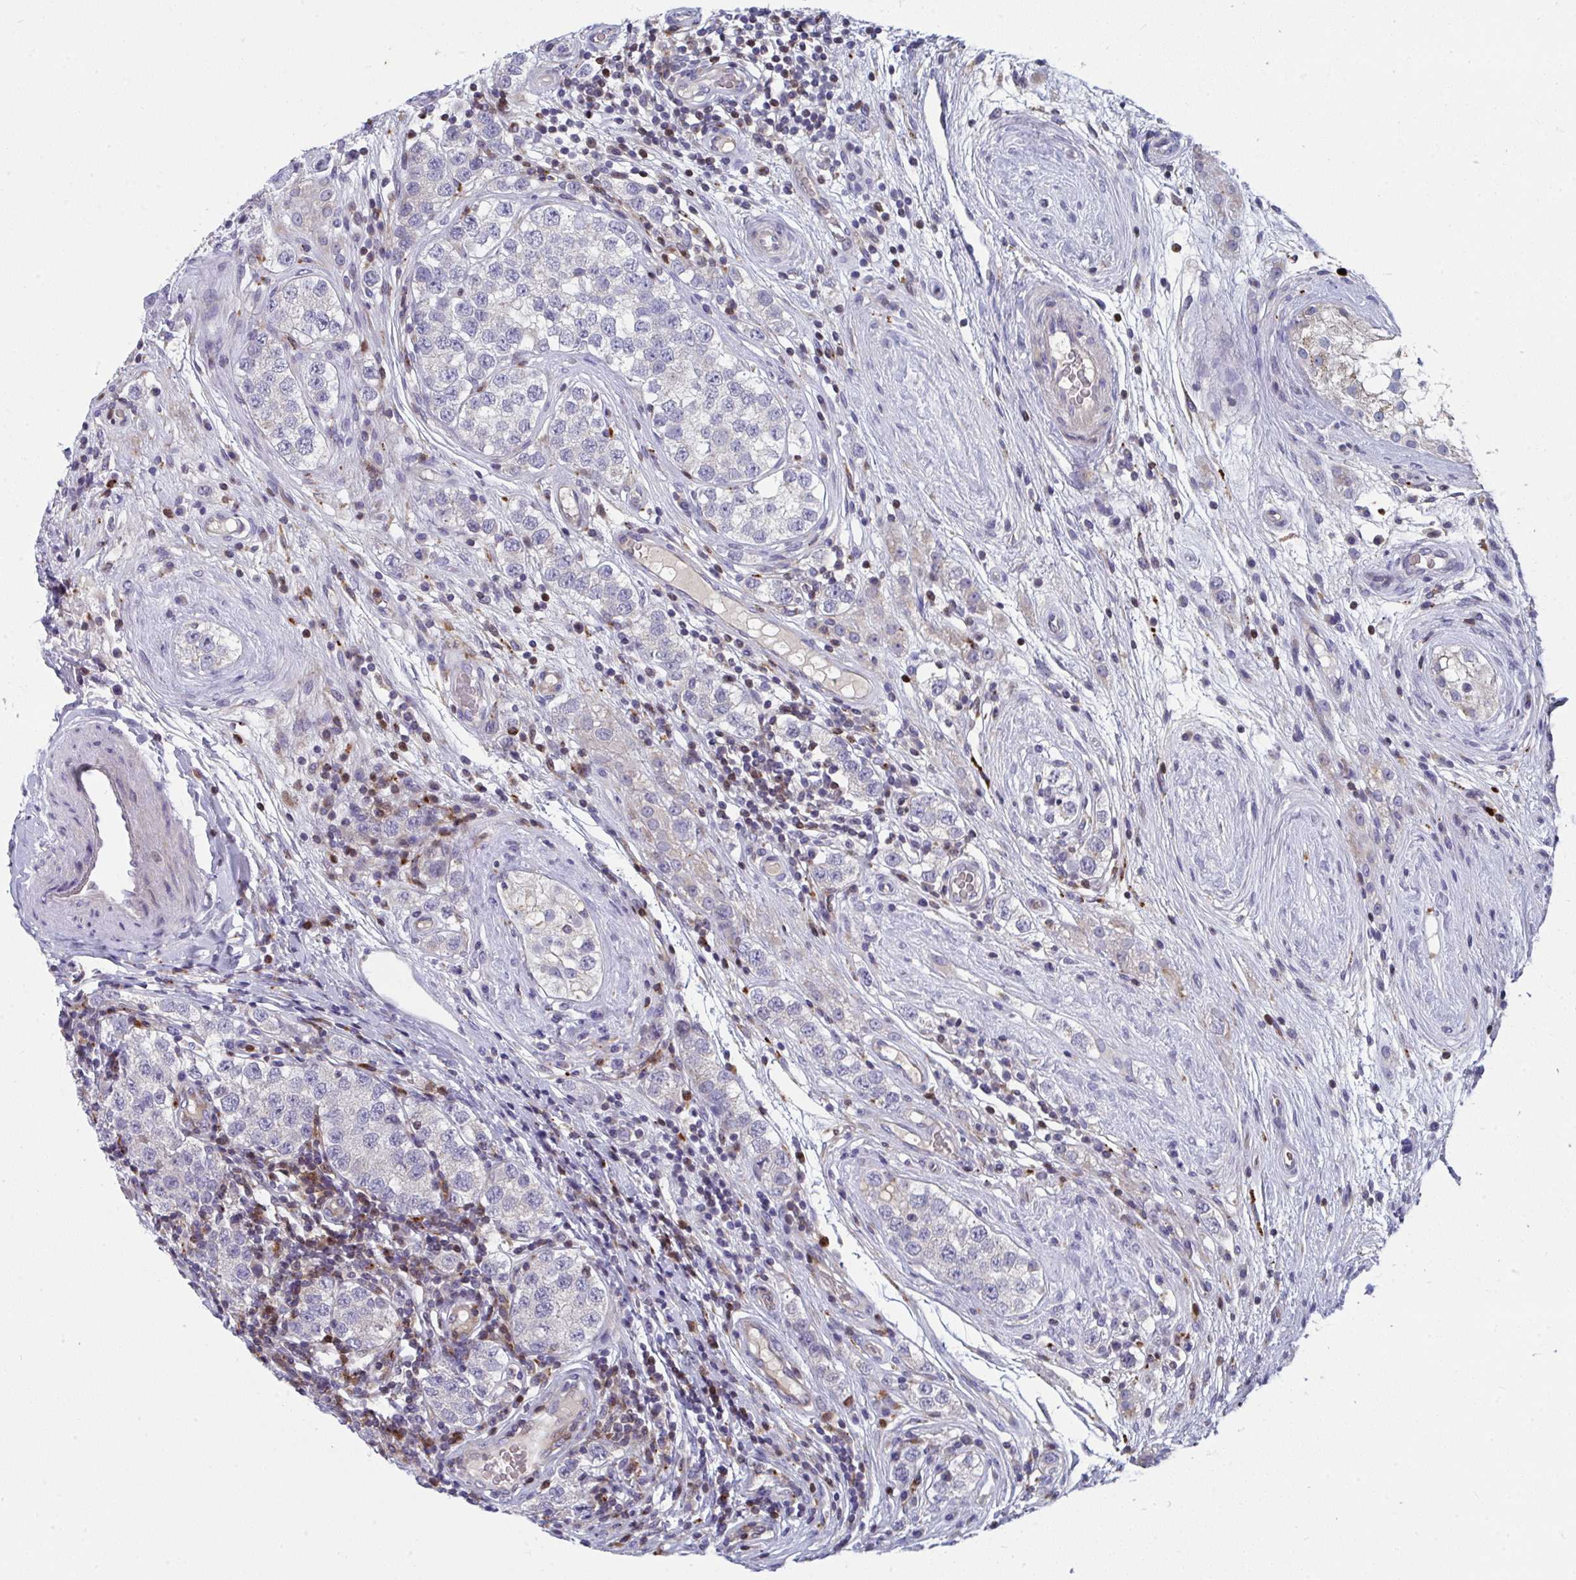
{"staining": {"intensity": "negative", "quantity": "none", "location": "none"}, "tissue": "testis cancer", "cell_type": "Tumor cells", "image_type": "cancer", "snomed": [{"axis": "morphology", "description": "Seminoma, NOS"}, {"axis": "topography", "description": "Testis"}], "caption": "DAB (3,3'-diaminobenzidine) immunohistochemical staining of testis seminoma exhibits no significant staining in tumor cells. Brightfield microscopy of immunohistochemistry stained with DAB (3,3'-diaminobenzidine) (brown) and hematoxylin (blue), captured at high magnification.", "gene": "AOC2", "patient": {"sex": "male", "age": 34}}